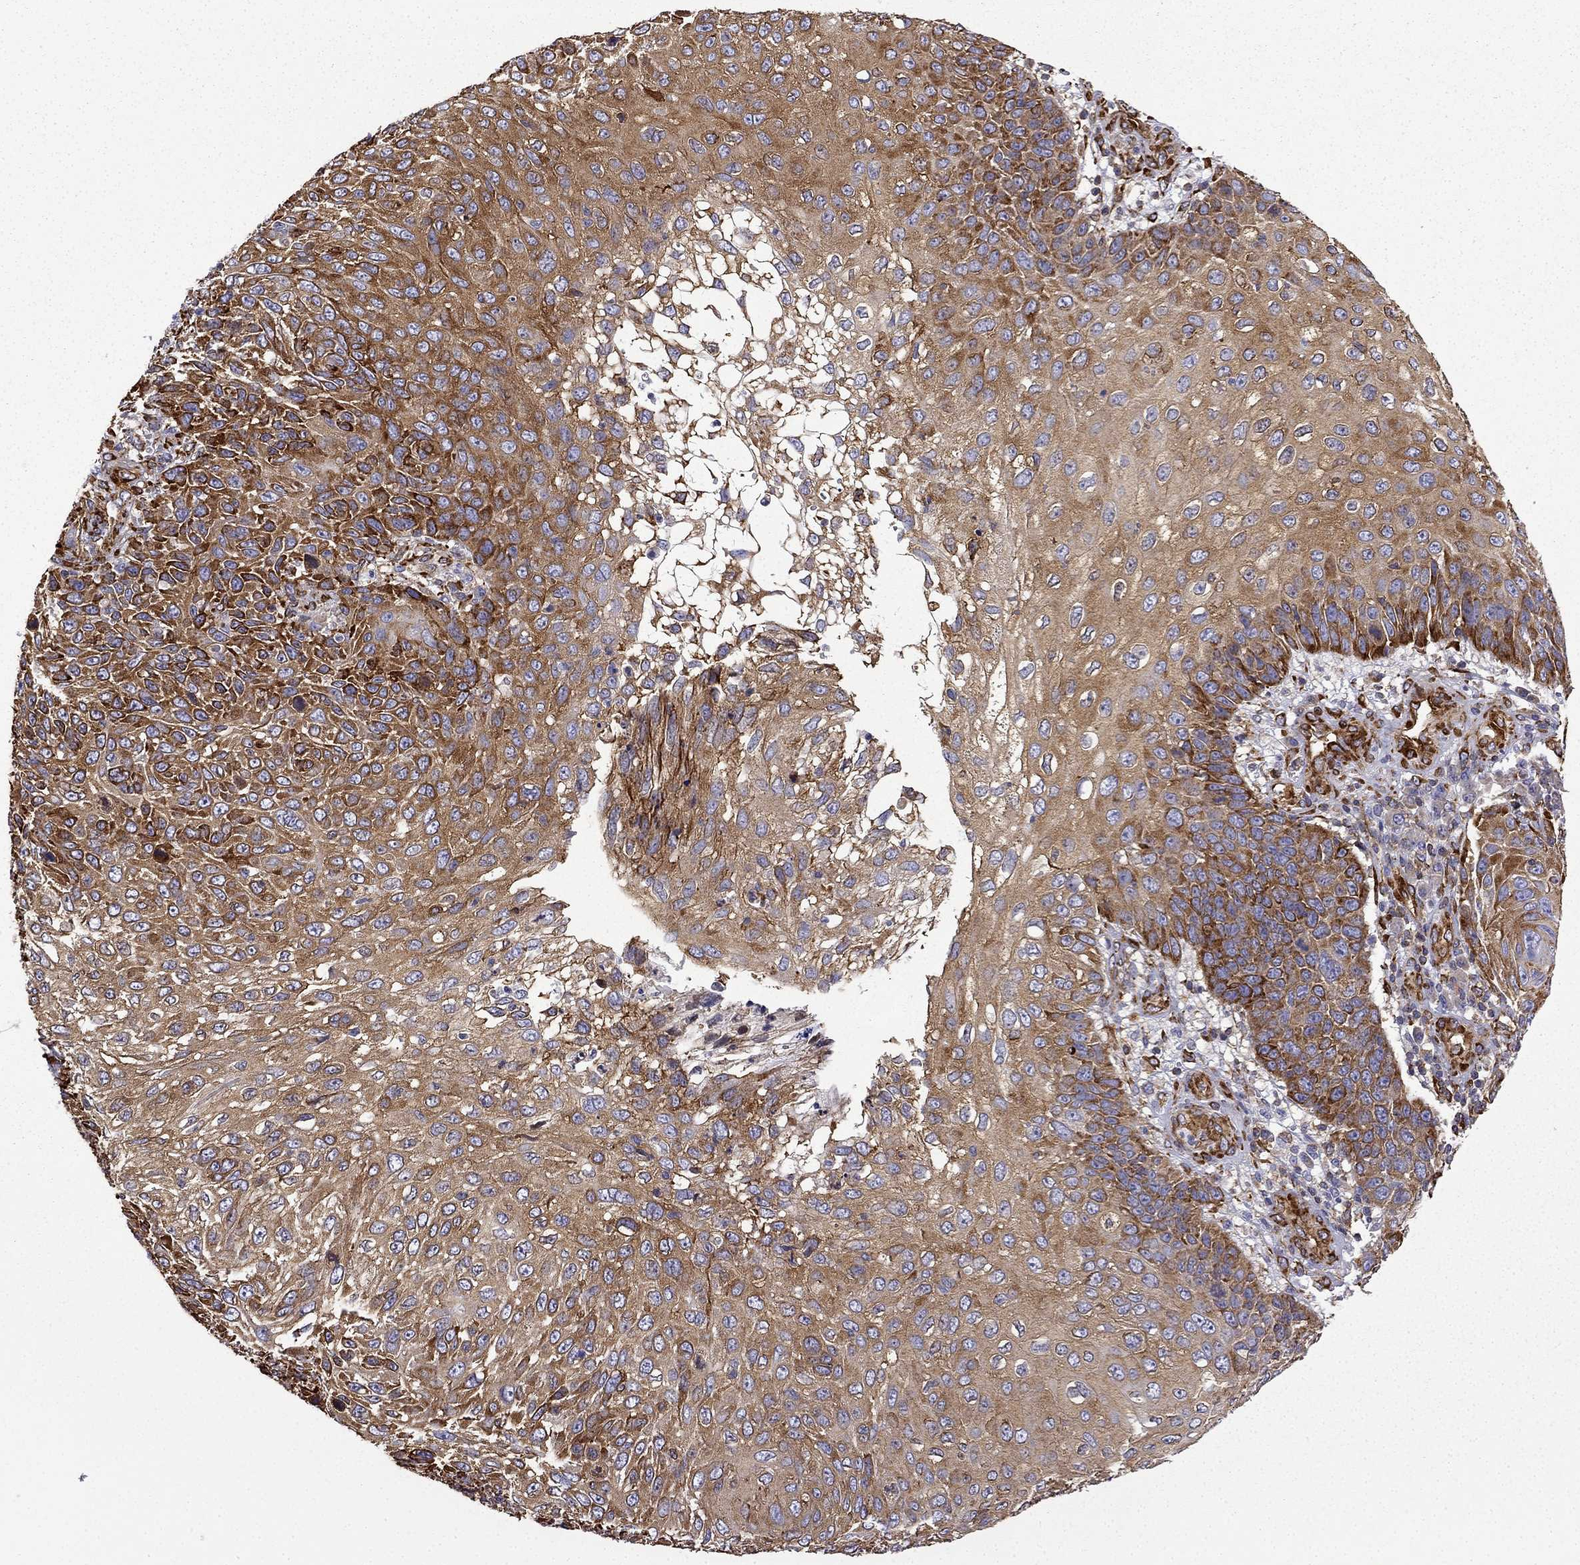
{"staining": {"intensity": "moderate", "quantity": ">75%", "location": "cytoplasmic/membranous"}, "tissue": "skin cancer", "cell_type": "Tumor cells", "image_type": "cancer", "snomed": [{"axis": "morphology", "description": "Squamous cell carcinoma, NOS"}, {"axis": "topography", "description": "Skin"}], "caption": "Human skin cancer (squamous cell carcinoma) stained with a protein marker demonstrates moderate staining in tumor cells.", "gene": "MAP4", "patient": {"sex": "male", "age": 92}}